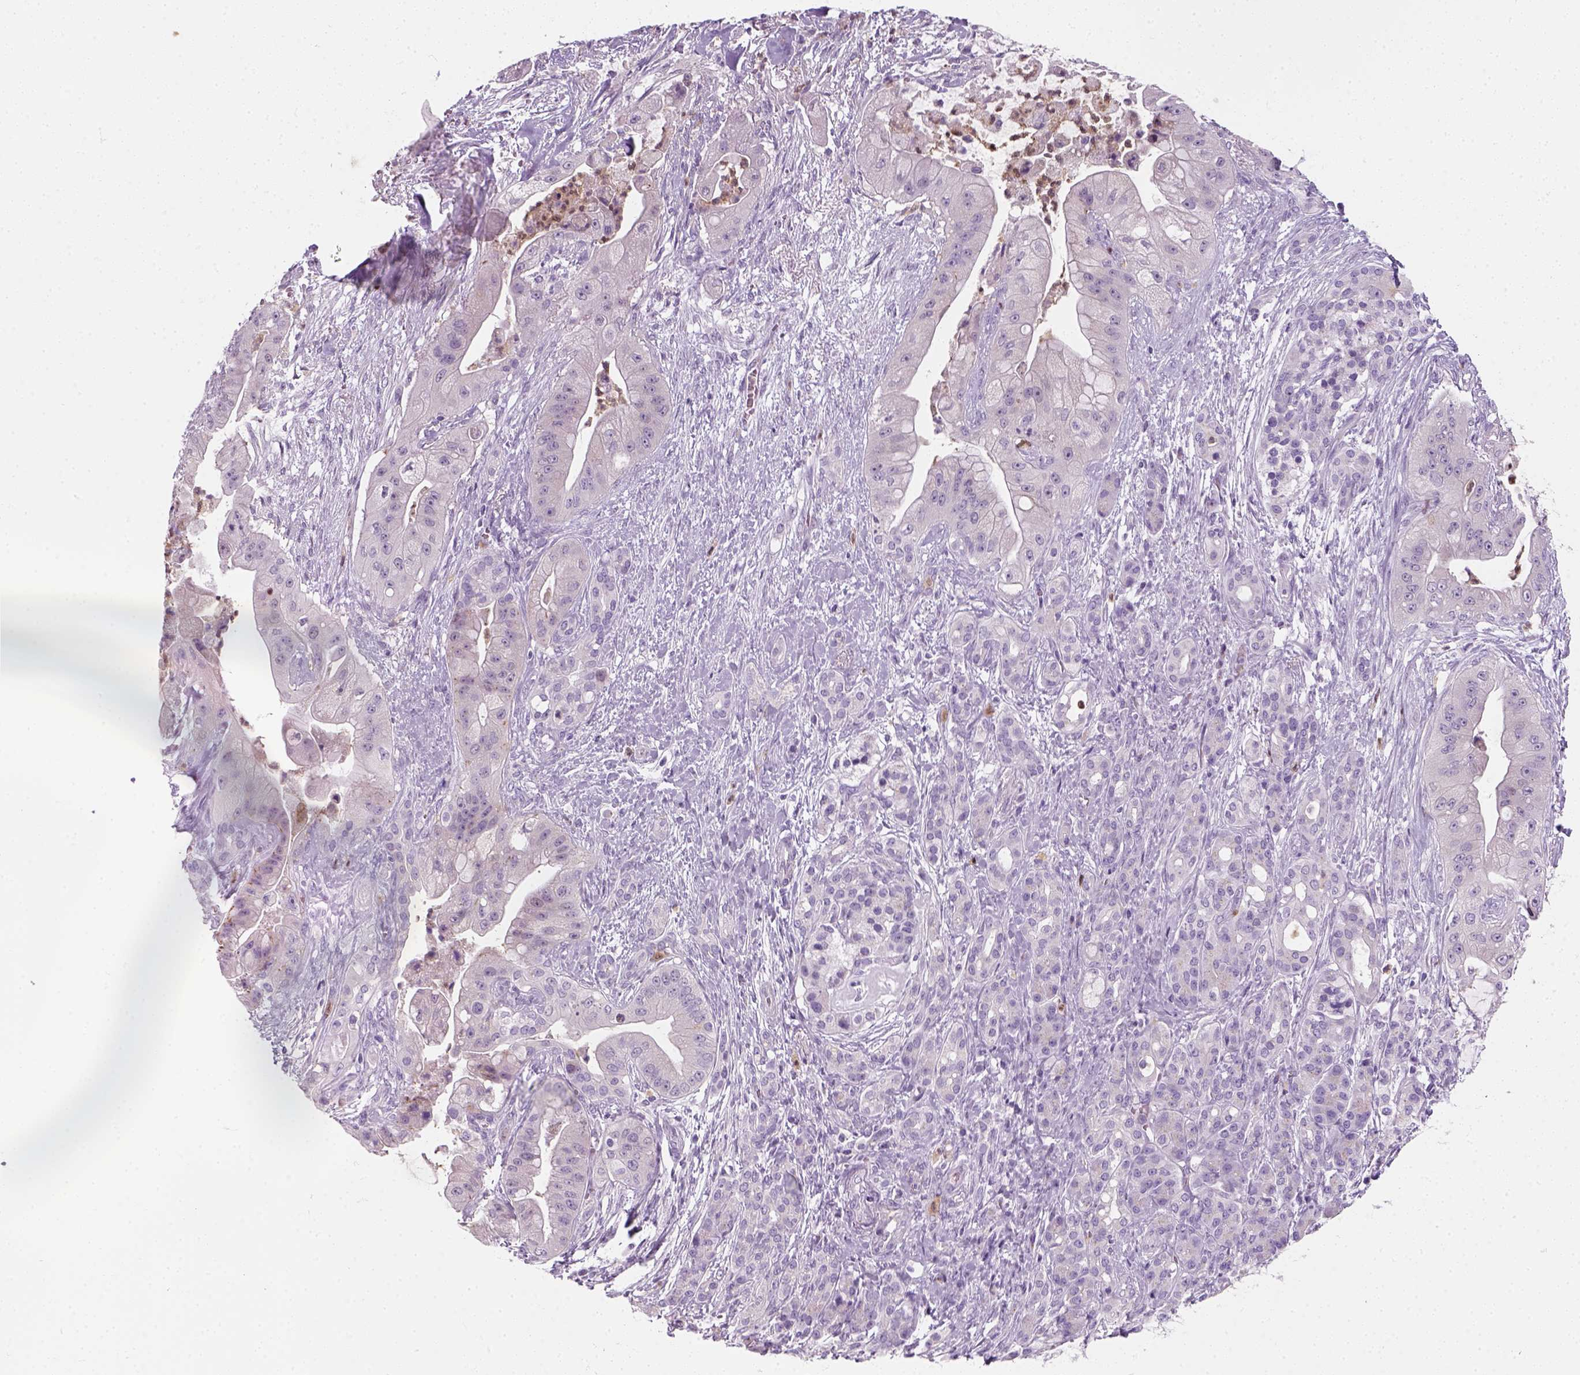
{"staining": {"intensity": "negative", "quantity": "none", "location": "none"}, "tissue": "pancreatic cancer", "cell_type": "Tumor cells", "image_type": "cancer", "snomed": [{"axis": "morphology", "description": "Normal tissue, NOS"}, {"axis": "morphology", "description": "Inflammation, NOS"}, {"axis": "morphology", "description": "Adenocarcinoma, NOS"}, {"axis": "topography", "description": "Pancreas"}], "caption": "This is an IHC histopathology image of human pancreatic cancer (adenocarcinoma). There is no expression in tumor cells.", "gene": "IL4", "patient": {"sex": "male", "age": 57}}